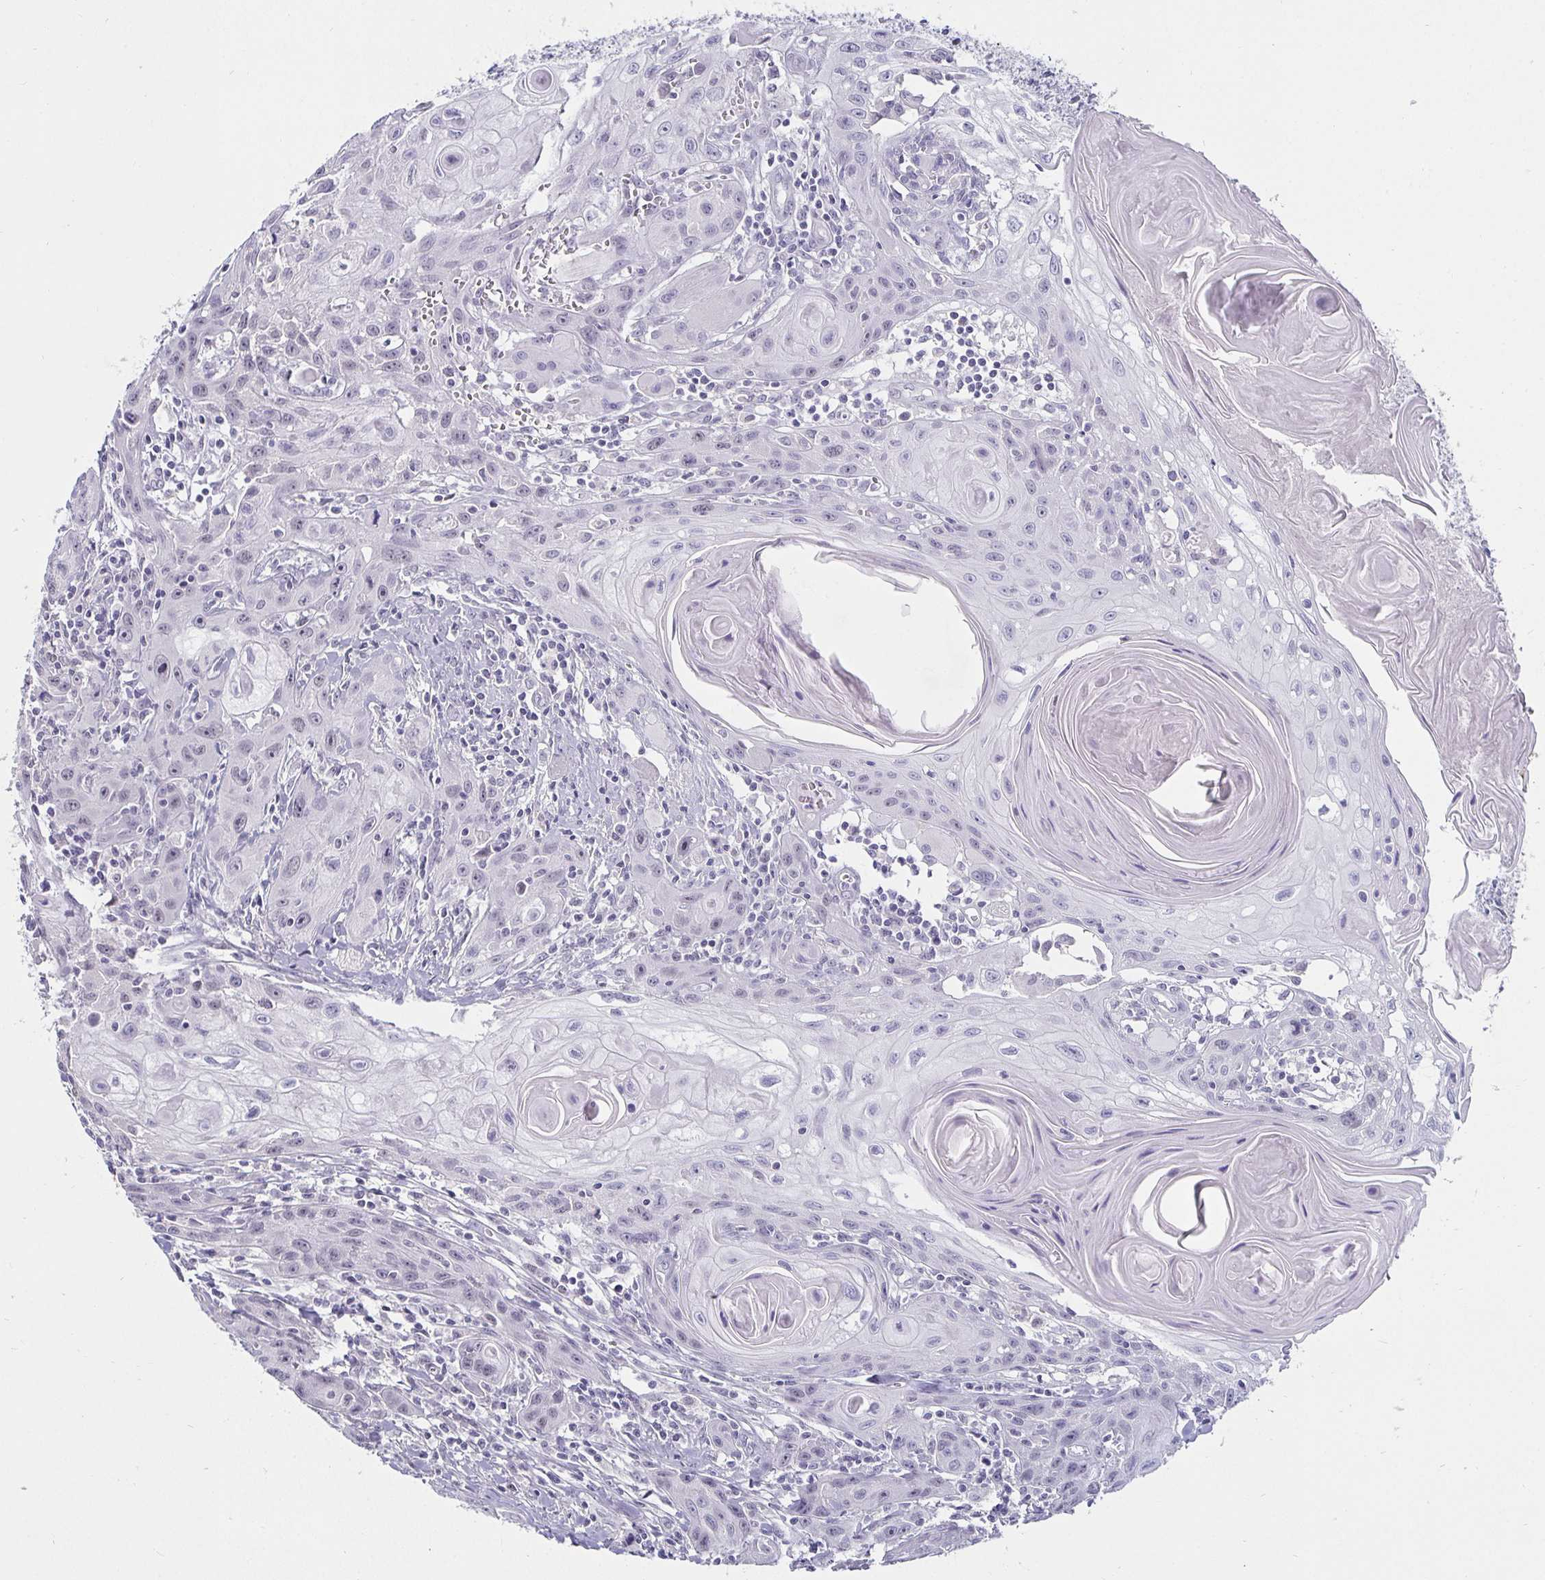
{"staining": {"intensity": "weak", "quantity": "<25%", "location": "nuclear"}, "tissue": "head and neck cancer", "cell_type": "Tumor cells", "image_type": "cancer", "snomed": [{"axis": "morphology", "description": "Squamous cell carcinoma, NOS"}, {"axis": "topography", "description": "Oral tissue"}, {"axis": "topography", "description": "Head-Neck"}], "caption": "Immunohistochemistry (IHC) histopathology image of human head and neck squamous cell carcinoma stained for a protein (brown), which displays no staining in tumor cells. (Stains: DAB (3,3'-diaminobenzidine) IHC with hematoxylin counter stain, Microscopy: brightfield microscopy at high magnification).", "gene": "MLH1", "patient": {"sex": "male", "age": 58}}